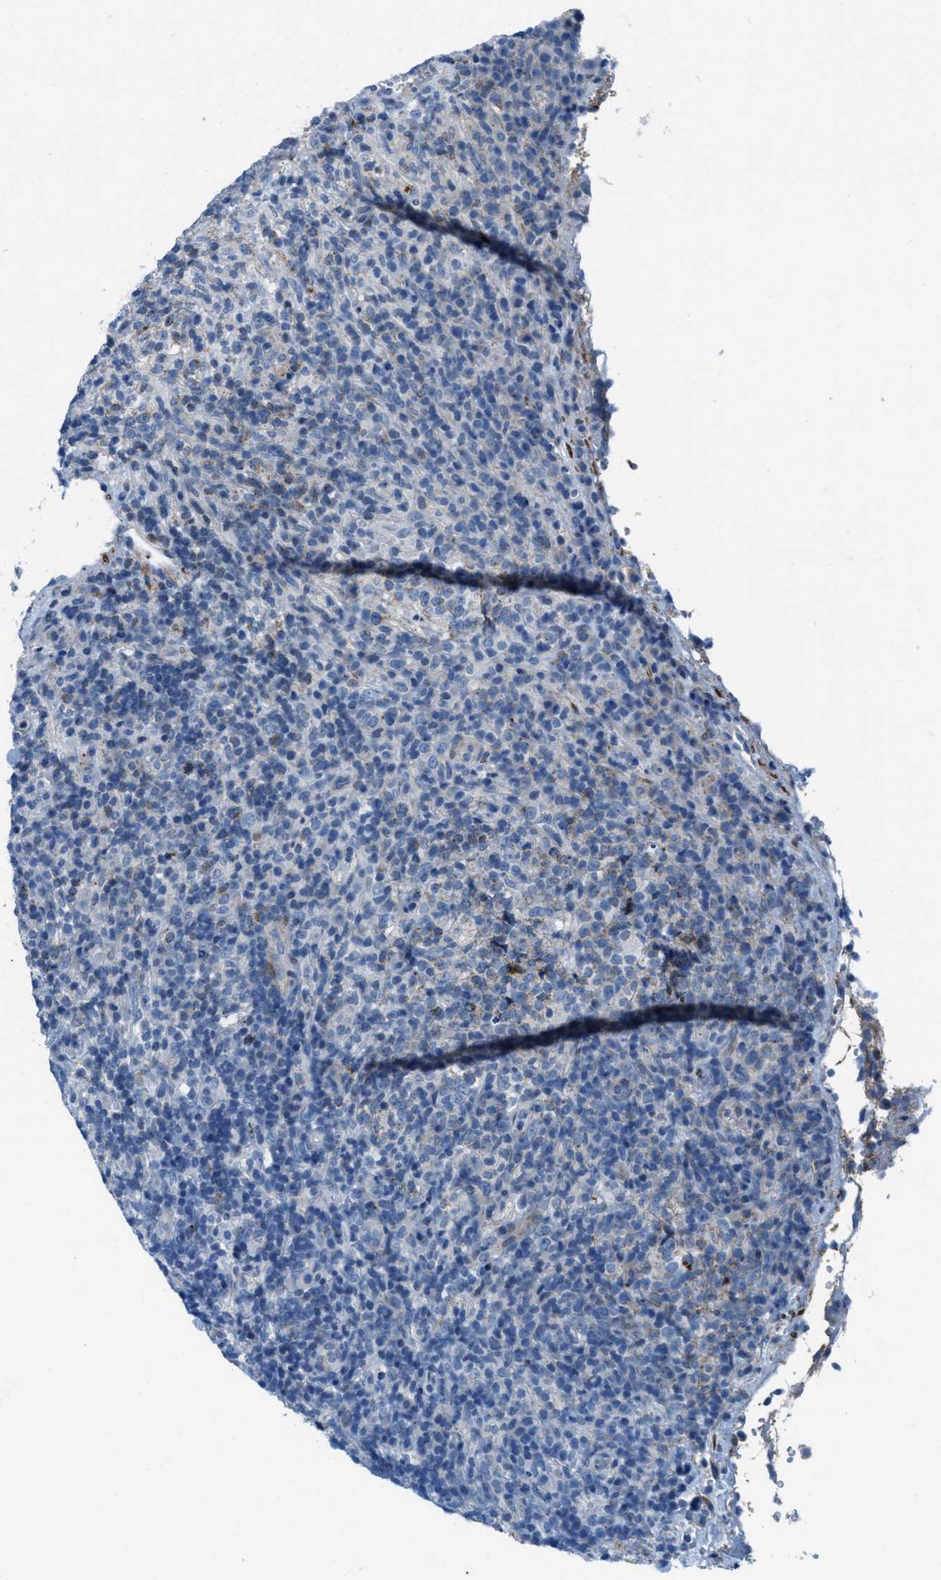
{"staining": {"intensity": "weak", "quantity": "<25%", "location": "cytoplasmic/membranous"}, "tissue": "lymphoma", "cell_type": "Tumor cells", "image_type": "cancer", "snomed": [{"axis": "morphology", "description": "Malignant lymphoma, non-Hodgkin's type, High grade"}, {"axis": "topography", "description": "Lymph node"}], "caption": "Histopathology image shows no significant protein positivity in tumor cells of lymphoma.", "gene": "MFSD13A", "patient": {"sex": "female", "age": 76}}